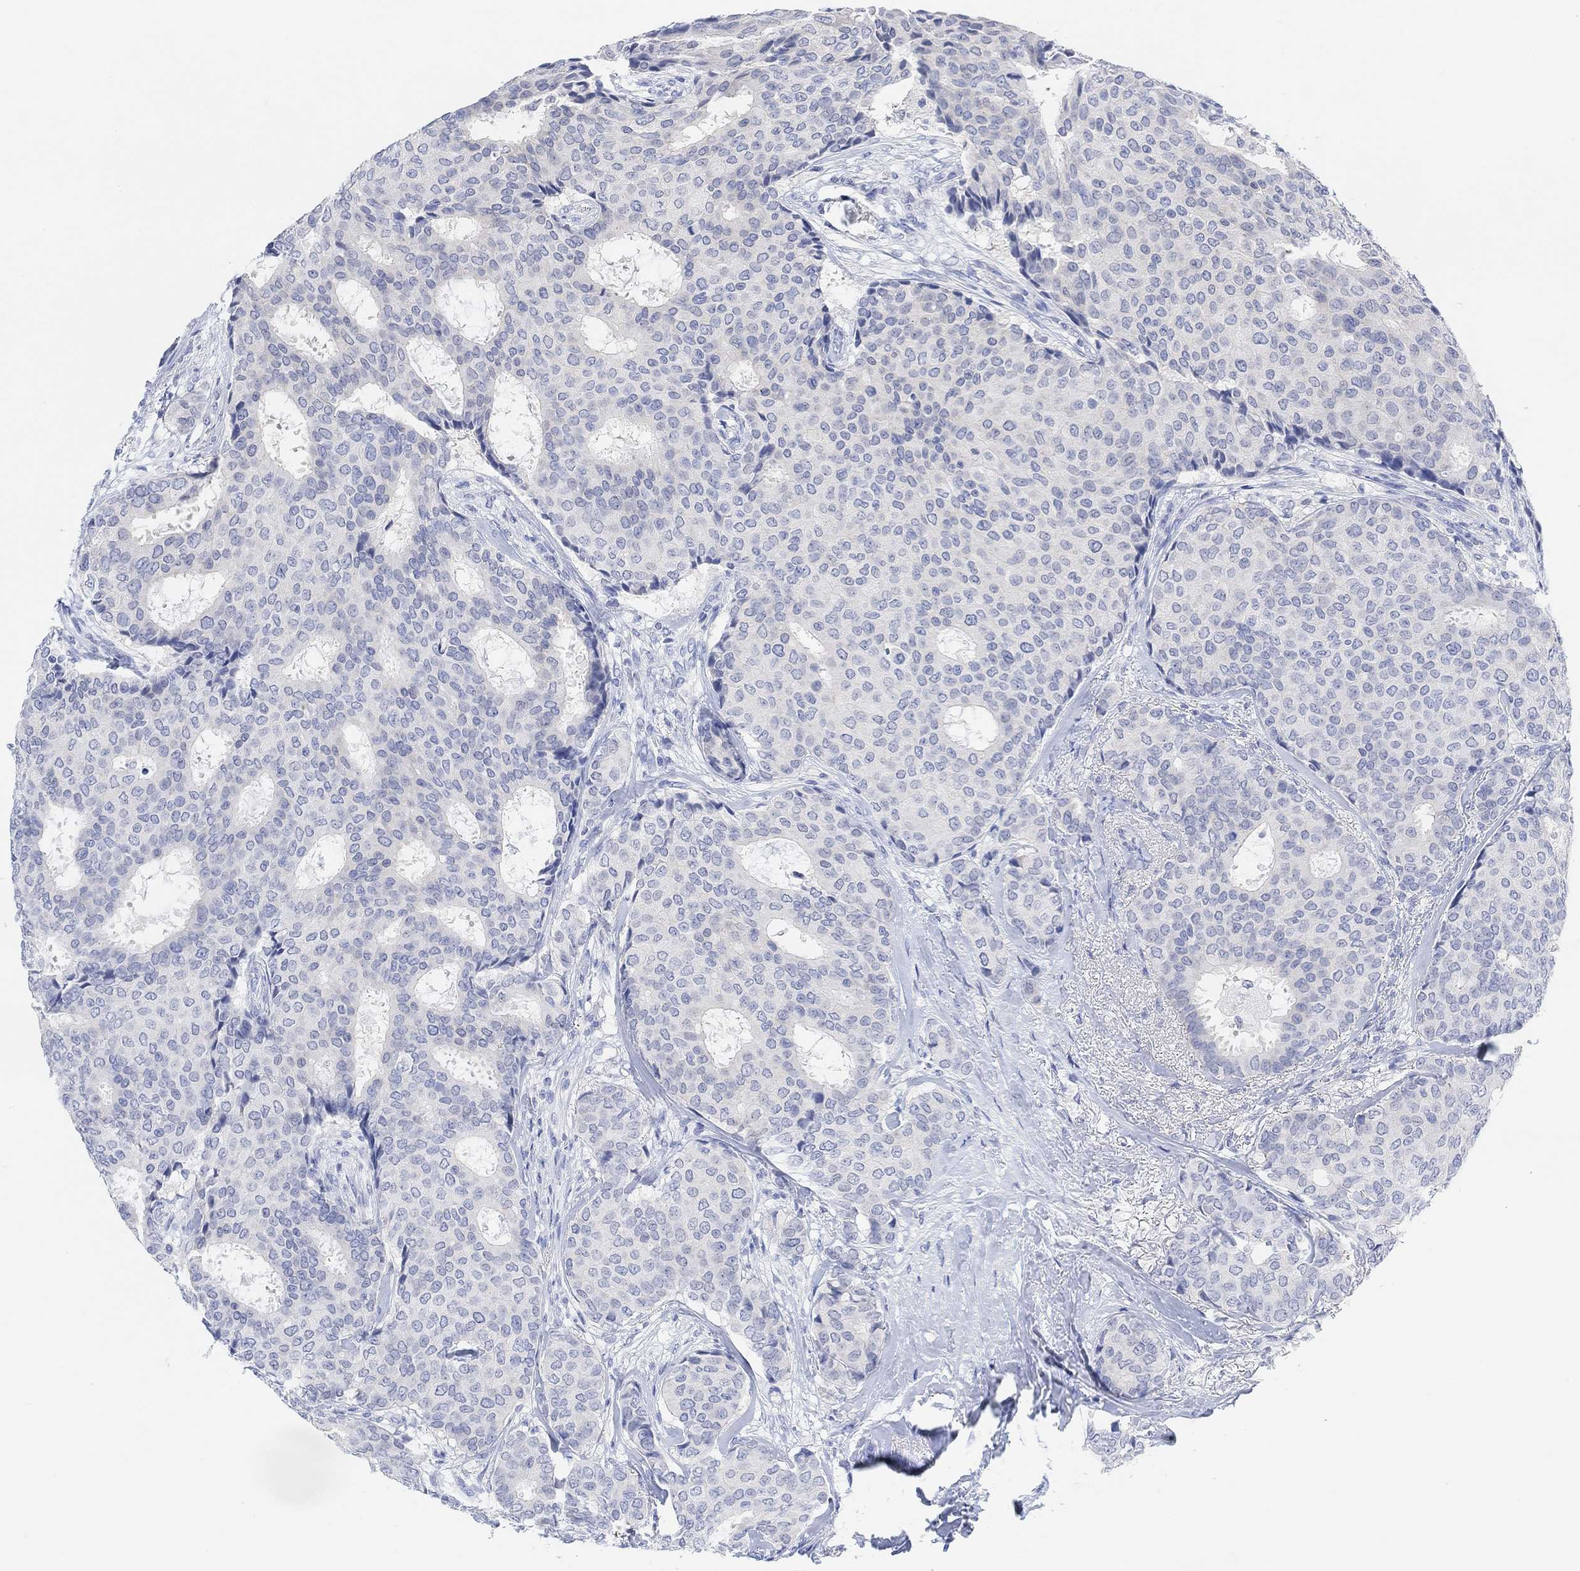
{"staining": {"intensity": "negative", "quantity": "none", "location": "none"}, "tissue": "breast cancer", "cell_type": "Tumor cells", "image_type": "cancer", "snomed": [{"axis": "morphology", "description": "Duct carcinoma"}, {"axis": "topography", "description": "Breast"}], "caption": "The micrograph shows no staining of tumor cells in breast intraductal carcinoma.", "gene": "ENO4", "patient": {"sex": "female", "age": 75}}